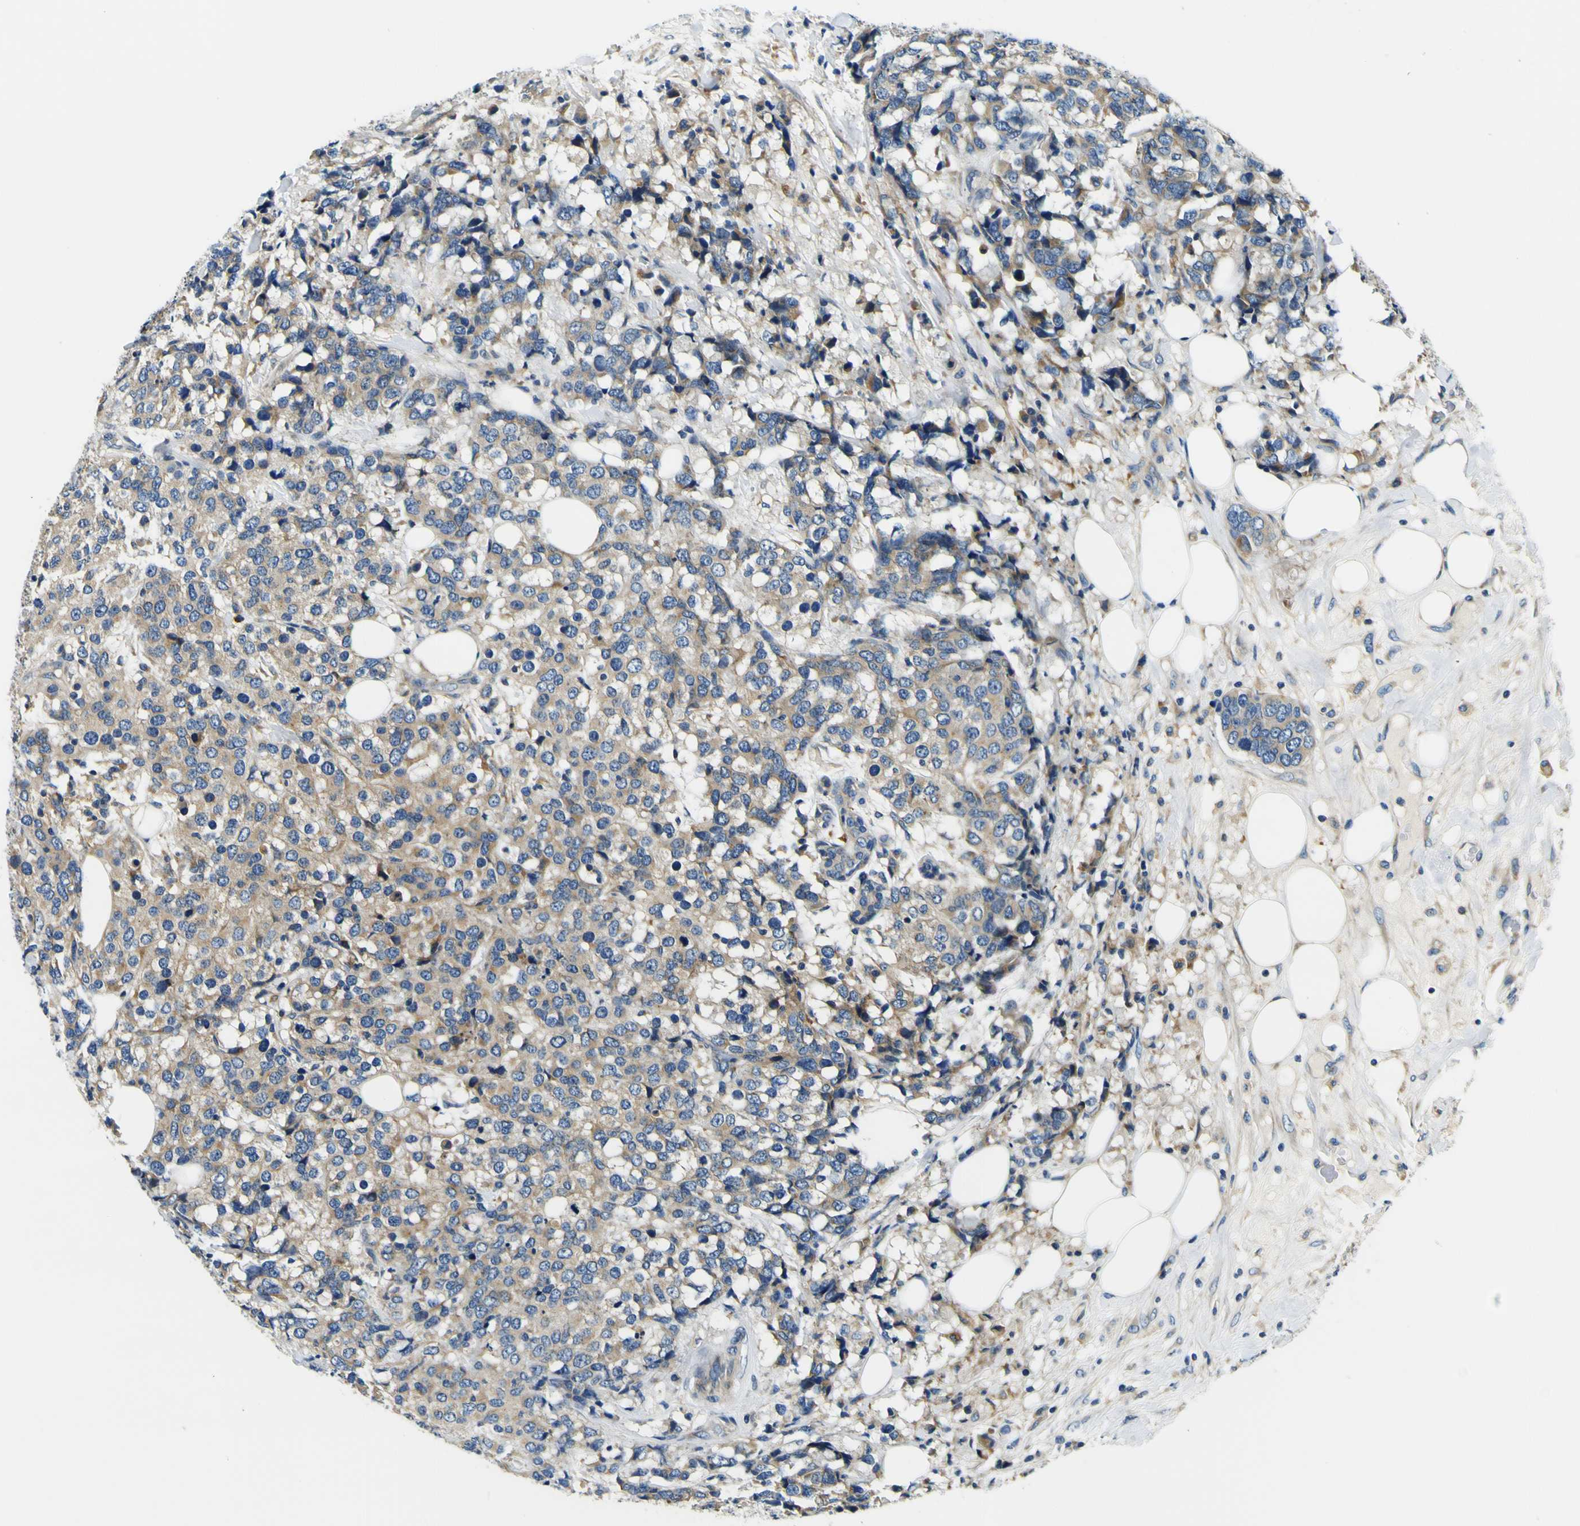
{"staining": {"intensity": "moderate", "quantity": ">75%", "location": "cytoplasmic/membranous"}, "tissue": "breast cancer", "cell_type": "Tumor cells", "image_type": "cancer", "snomed": [{"axis": "morphology", "description": "Lobular carcinoma"}, {"axis": "topography", "description": "Breast"}], "caption": "The micrograph exhibits staining of breast lobular carcinoma, revealing moderate cytoplasmic/membranous protein positivity (brown color) within tumor cells. (DAB = brown stain, brightfield microscopy at high magnification).", "gene": "CLSTN1", "patient": {"sex": "female", "age": 59}}